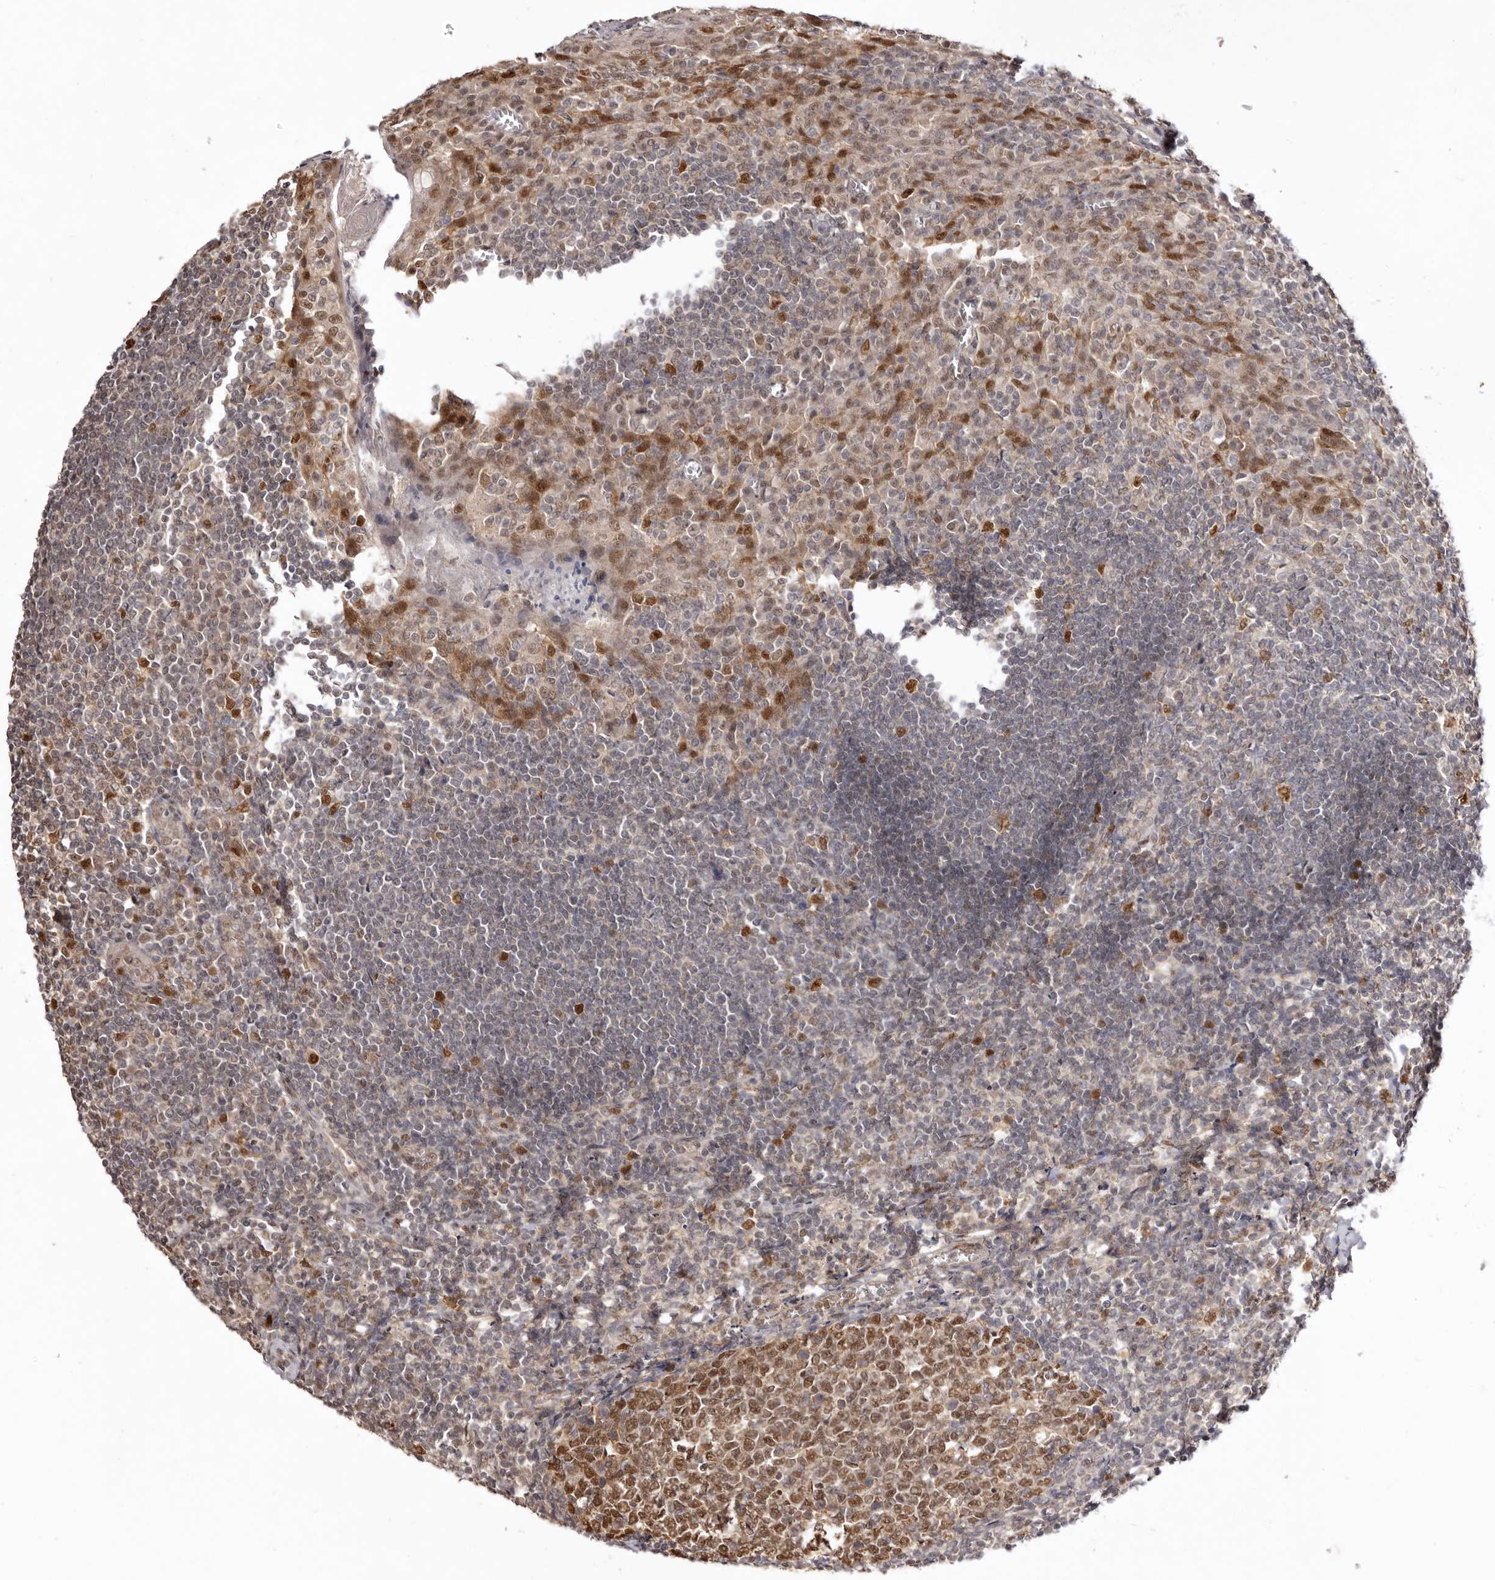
{"staining": {"intensity": "moderate", "quantity": ">75%", "location": "nuclear"}, "tissue": "tonsil", "cell_type": "Germinal center cells", "image_type": "normal", "snomed": [{"axis": "morphology", "description": "Normal tissue, NOS"}, {"axis": "topography", "description": "Tonsil"}], "caption": "Approximately >75% of germinal center cells in unremarkable tonsil demonstrate moderate nuclear protein expression as visualized by brown immunohistochemical staining.", "gene": "NOTCH1", "patient": {"sex": "male", "age": 27}}